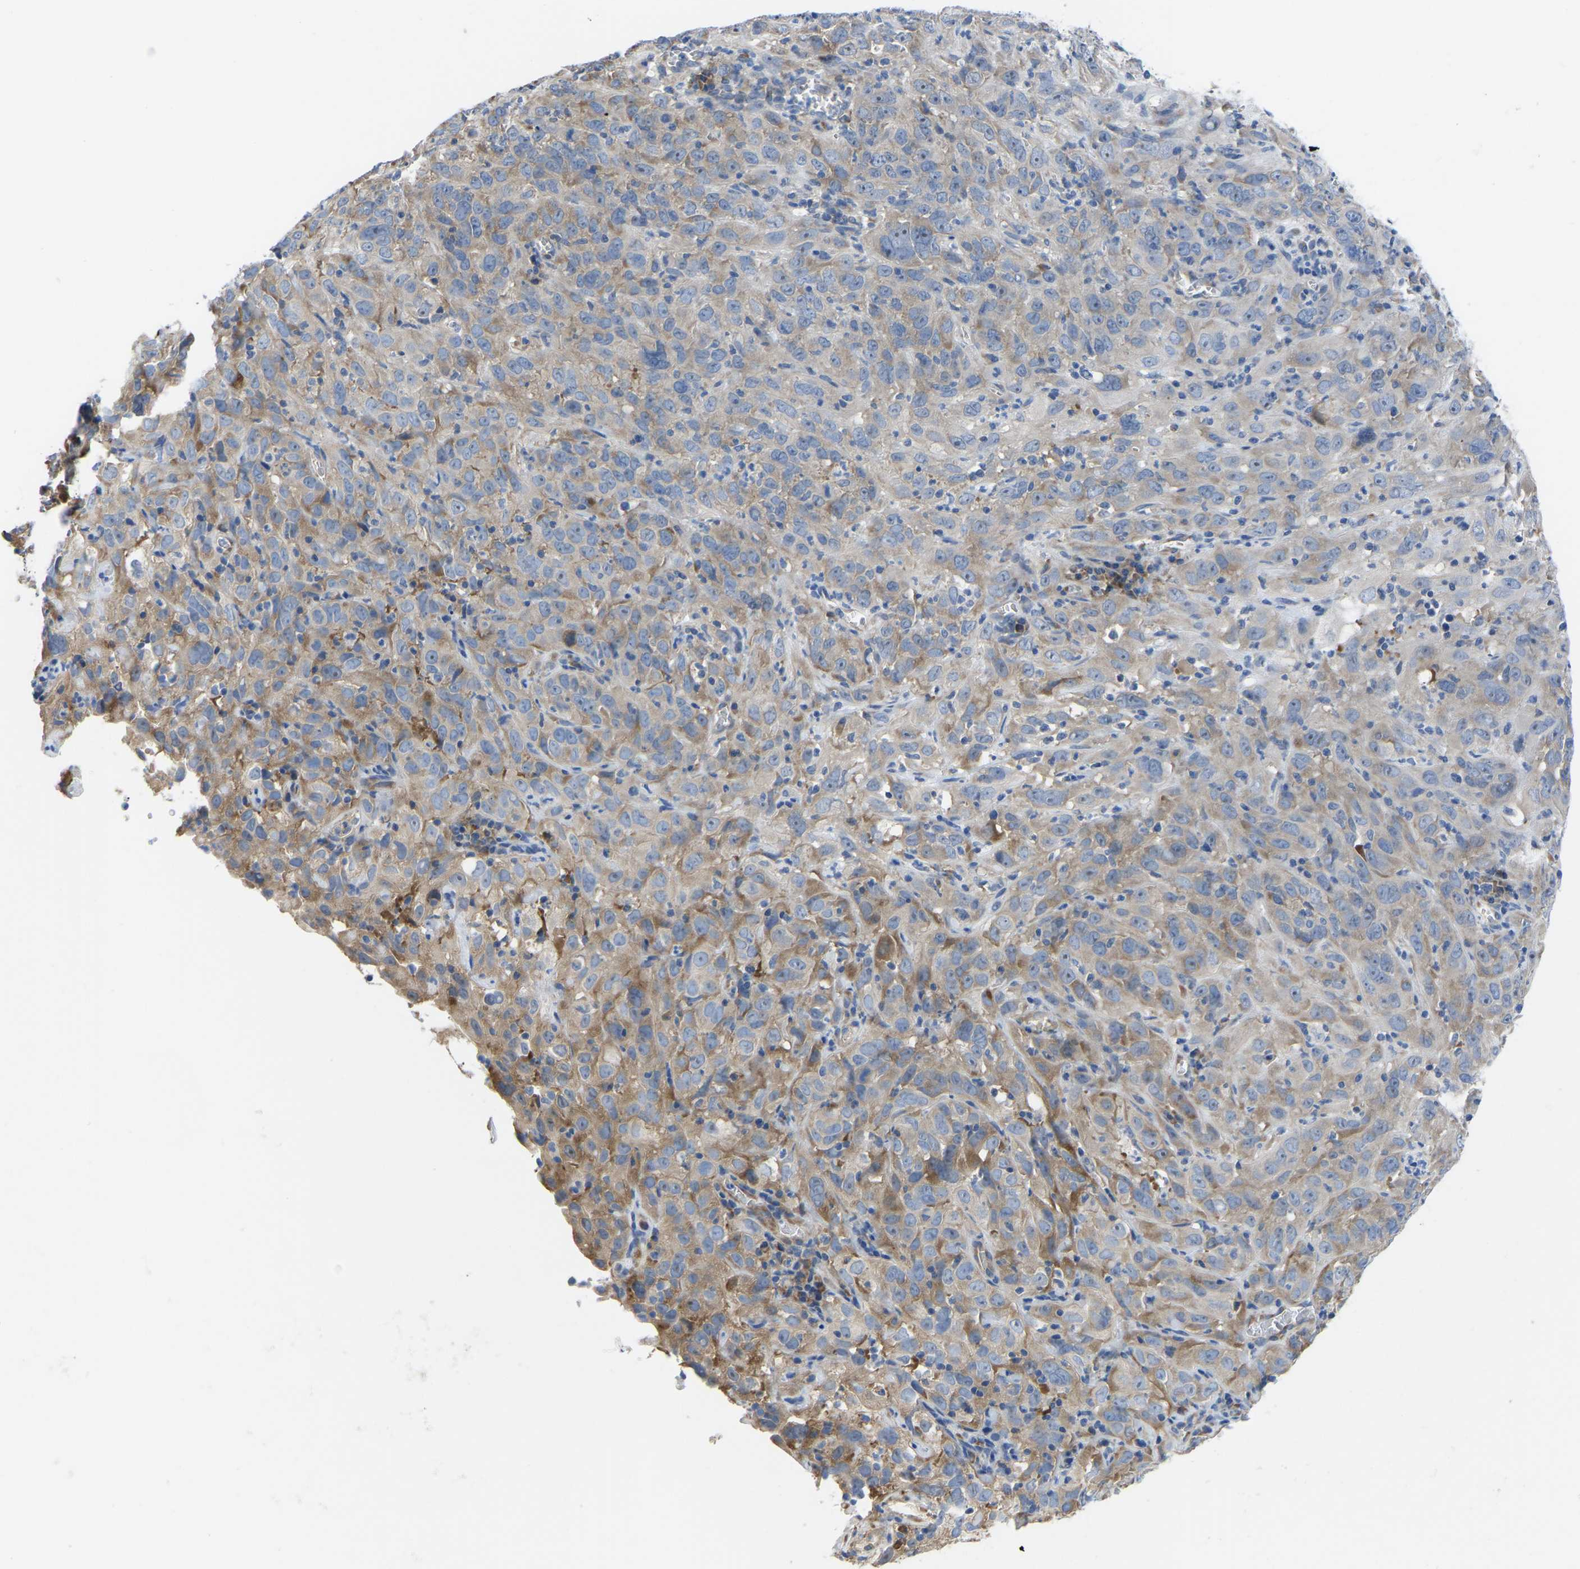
{"staining": {"intensity": "weak", "quantity": "25%-75%", "location": "cytoplasmic/membranous"}, "tissue": "cervical cancer", "cell_type": "Tumor cells", "image_type": "cancer", "snomed": [{"axis": "morphology", "description": "Squamous cell carcinoma, NOS"}, {"axis": "topography", "description": "Cervix"}], "caption": "Weak cytoplasmic/membranous positivity is seen in about 25%-75% of tumor cells in squamous cell carcinoma (cervical).", "gene": "ABCA10", "patient": {"sex": "female", "age": 32}}